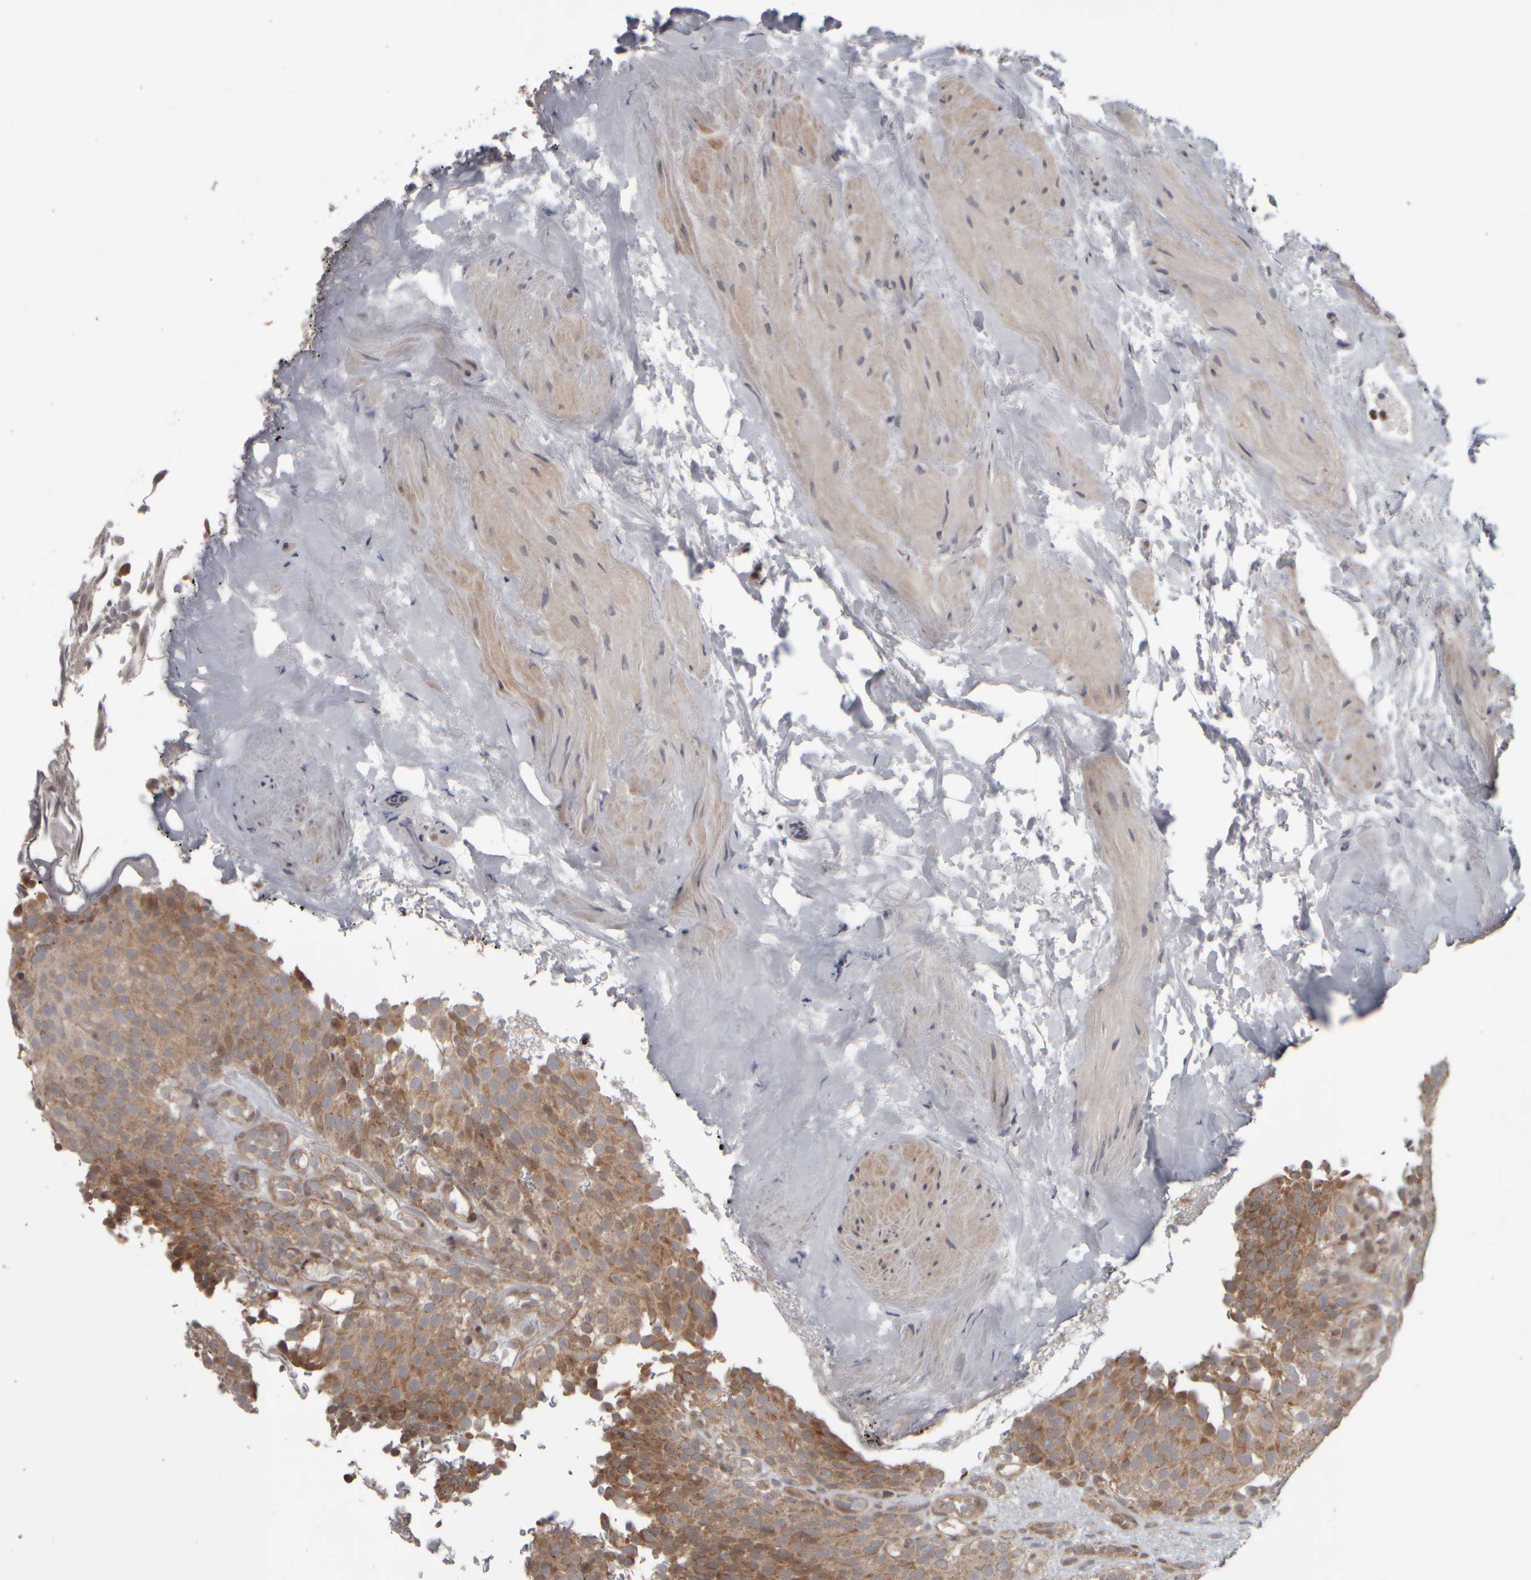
{"staining": {"intensity": "moderate", "quantity": ">75%", "location": "cytoplasmic/membranous"}, "tissue": "urothelial cancer", "cell_type": "Tumor cells", "image_type": "cancer", "snomed": [{"axis": "morphology", "description": "Urothelial carcinoma, Low grade"}, {"axis": "topography", "description": "Urinary bladder"}], "caption": "High-magnification brightfield microscopy of urothelial cancer stained with DAB (brown) and counterstained with hematoxylin (blue). tumor cells exhibit moderate cytoplasmic/membranous expression is identified in about>75% of cells. (DAB (3,3'-diaminobenzidine) = brown stain, brightfield microscopy at high magnification).", "gene": "CWC27", "patient": {"sex": "male", "age": 78}}